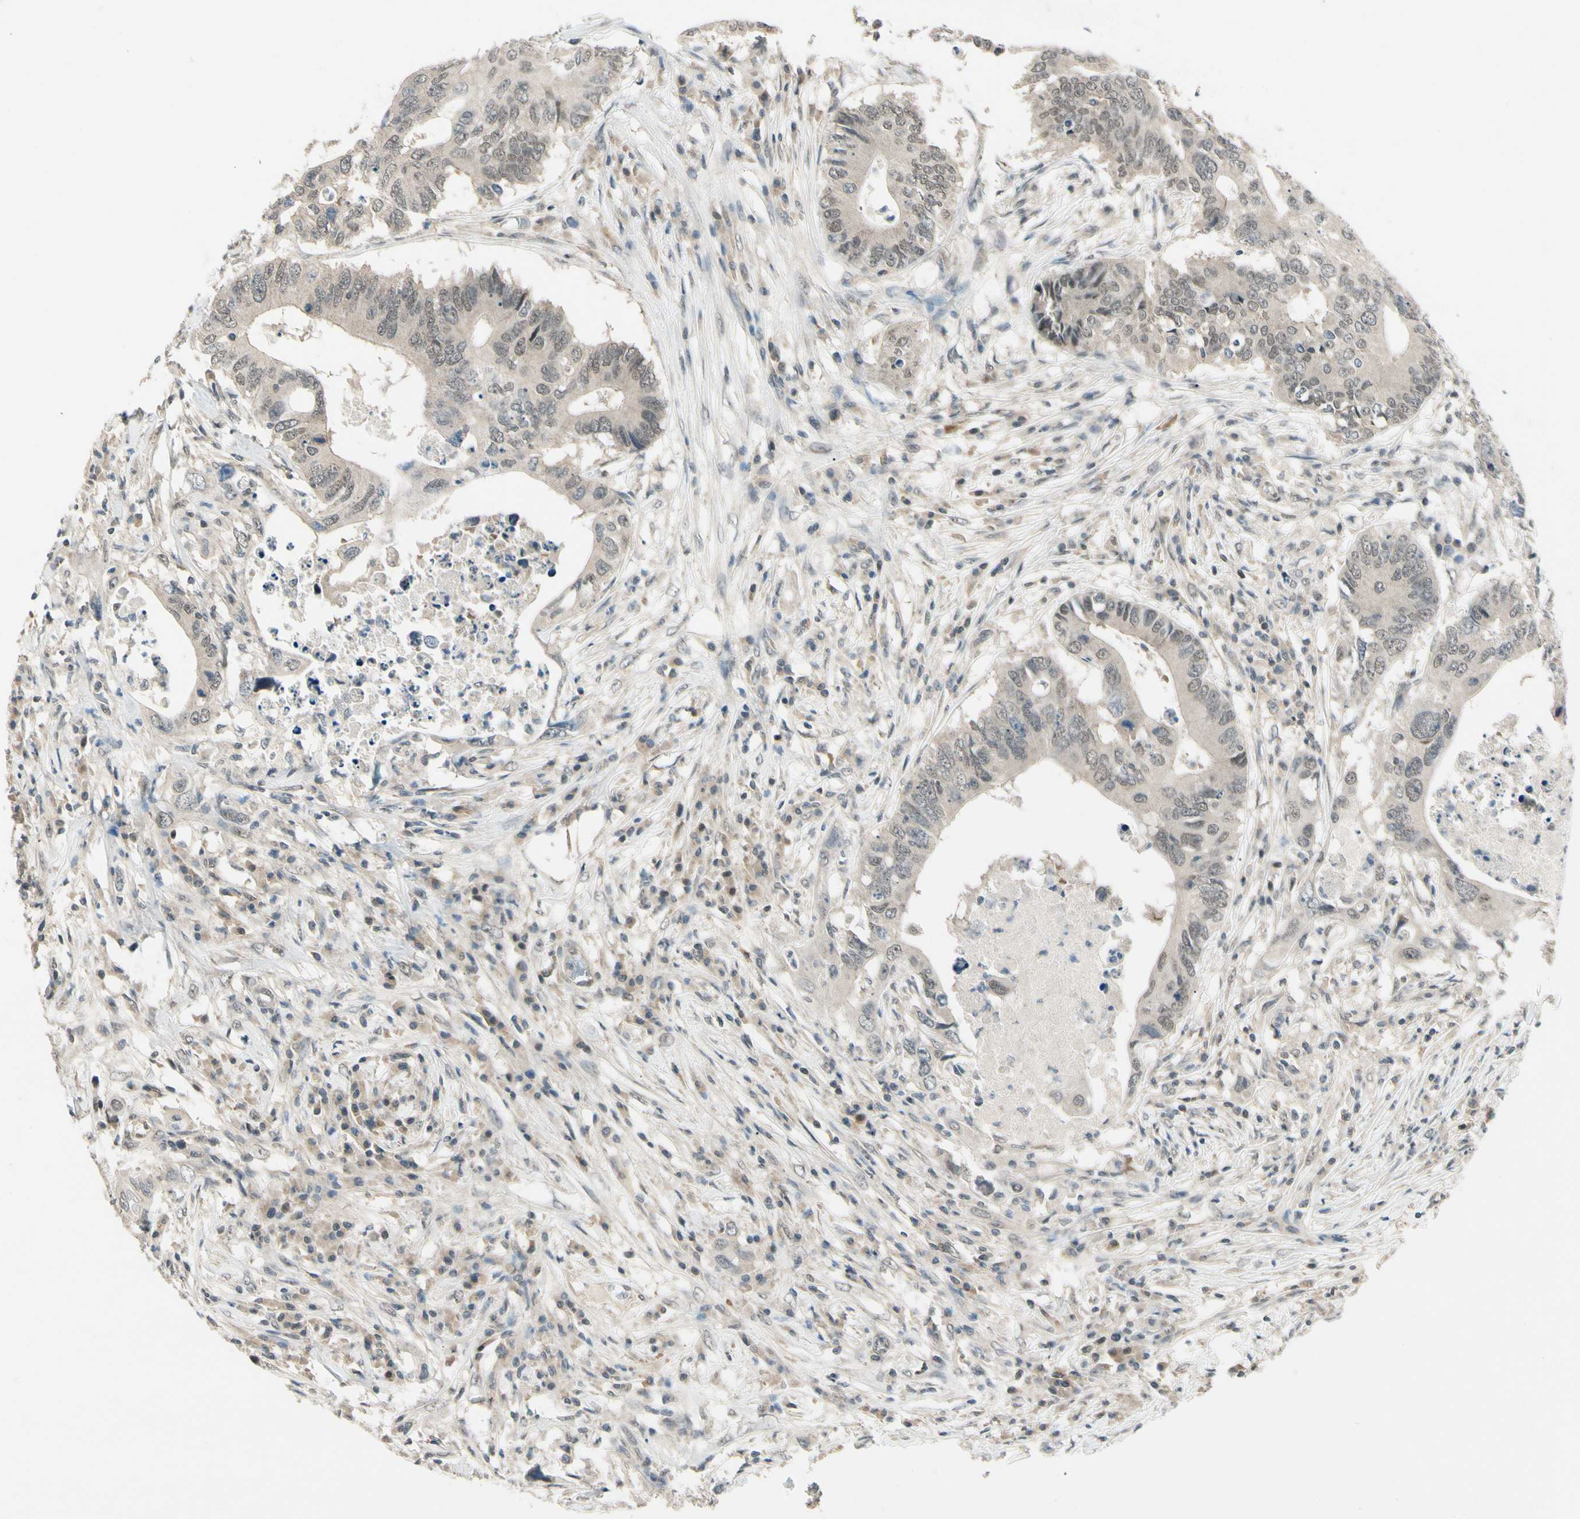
{"staining": {"intensity": "weak", "quantity": "25%-75%", "location": "cytoplasmic/membranous,nuclear"}, "tissue": "colorectal cancer", "cell_type": "Tumor cells", "image_type": "cancer", "snomed": [{"axis": "morphology", "description": "Adenocarcinoma, NOS"}, {"axis": "topography", "description": "Colon"}], "caption": "A high-resolution histopathology image shows immunohistochemistry (IHC) staining of colorectal cancer (adenocarcinoma), which shows weak cytoplasmic/membranous and nuclear positivity in approximately 25%-75% of tumor cells. Using DAB (brown) and hematoxylin (blue) stains, captured at high magnification using brightfield microscopy.", "gene": "ZSCAN12", "patient": {"sex": "male", "age": 71}}